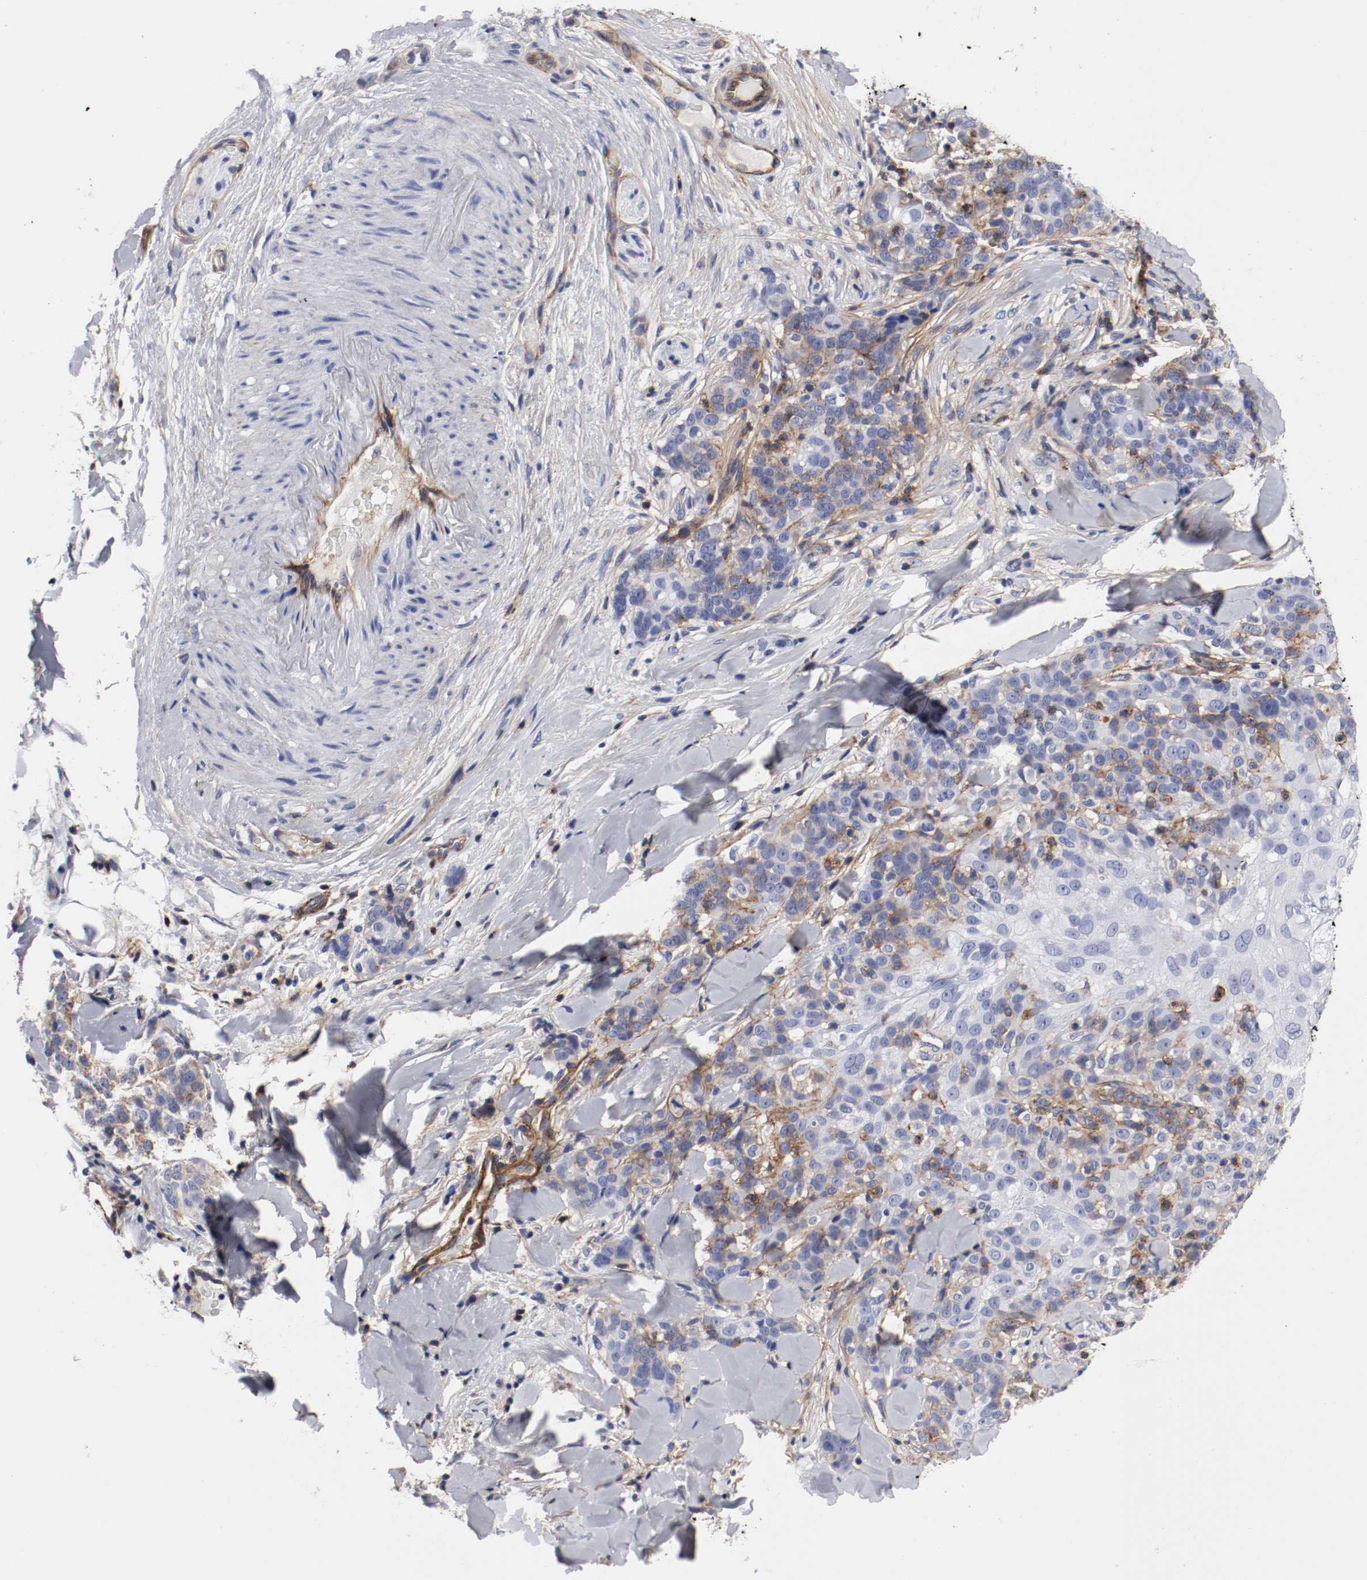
{"staining": {"intensity": "moderate", "quantity": "25%-75%", "location": "cytoplasmic/membranous"}, "tissue": "skin cancer", "cell_type": "Tumor cells", "image_type": "cancer", "snomed": [{"axis": "morphology", "description": "Normal tissue, NOS"}, {"axis": "morphology", "description": "Squamous cell carcinoma, NOS"}, {"axis": "topography", "description": "Skin"}], "caption": "Squamous cell carcinoma (skin) stained with a protein marker exhibits moderate staining in tumor cells.", "gene": "IFITM1", "patient": {"sex": "female", "age": 83}}